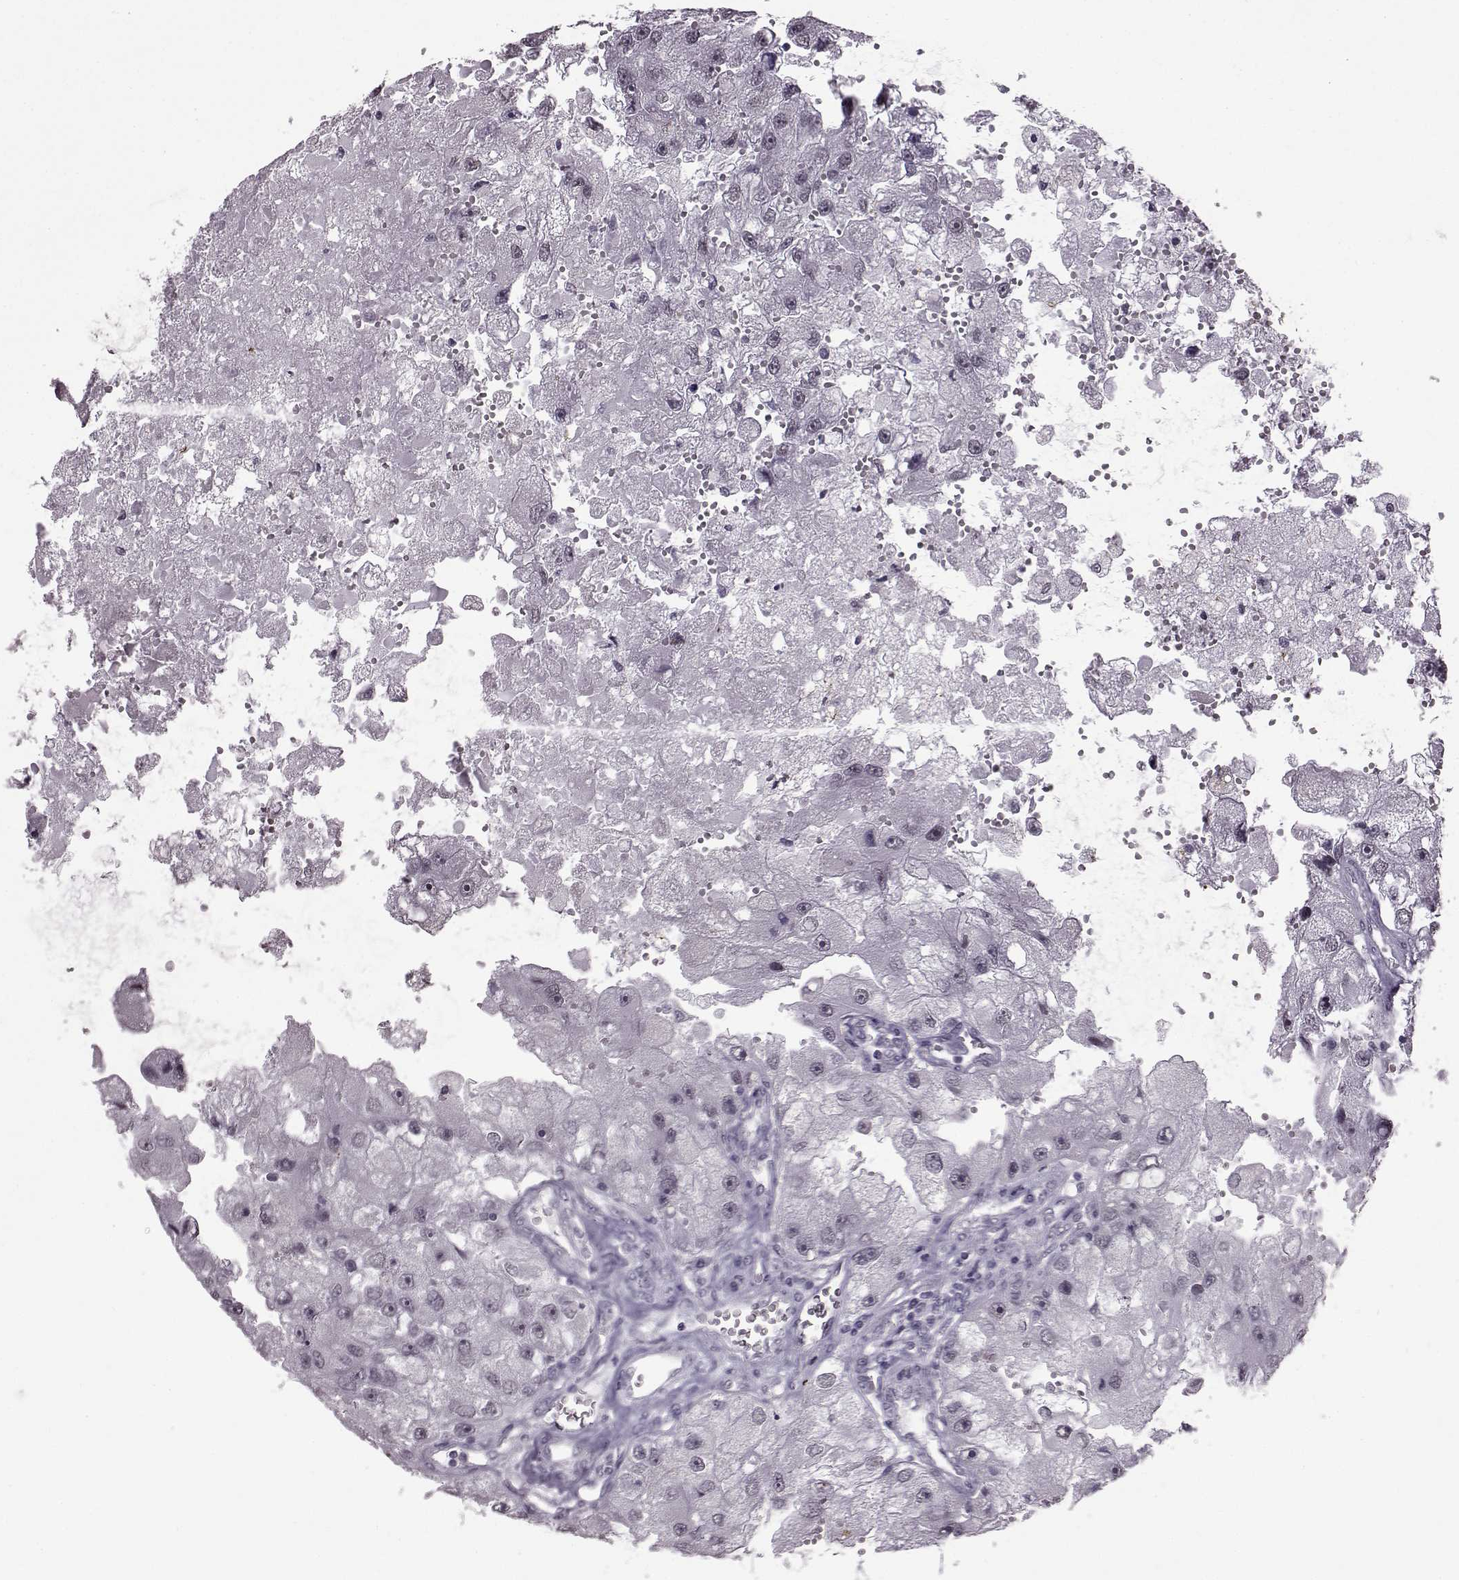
{"staining": {"intensity": "negative", "quantity": "none", "location": "none"}, "tissue": "renal cancer", "cell_type": "Tumor cells", "image_type": "cancer", "snomed": [{"axis": "morphology", "description": "Adenocarcinoma, NOS"}, {"axis": "topography", "description": "Kidney"}], "caption": "Immunohistochemical staining of human adenocarcinoma (renal) demonstrates no significant positivity in tumor cells.", "gene": "SLC28A2", "patient": {"sex": "male", "age": 63}}